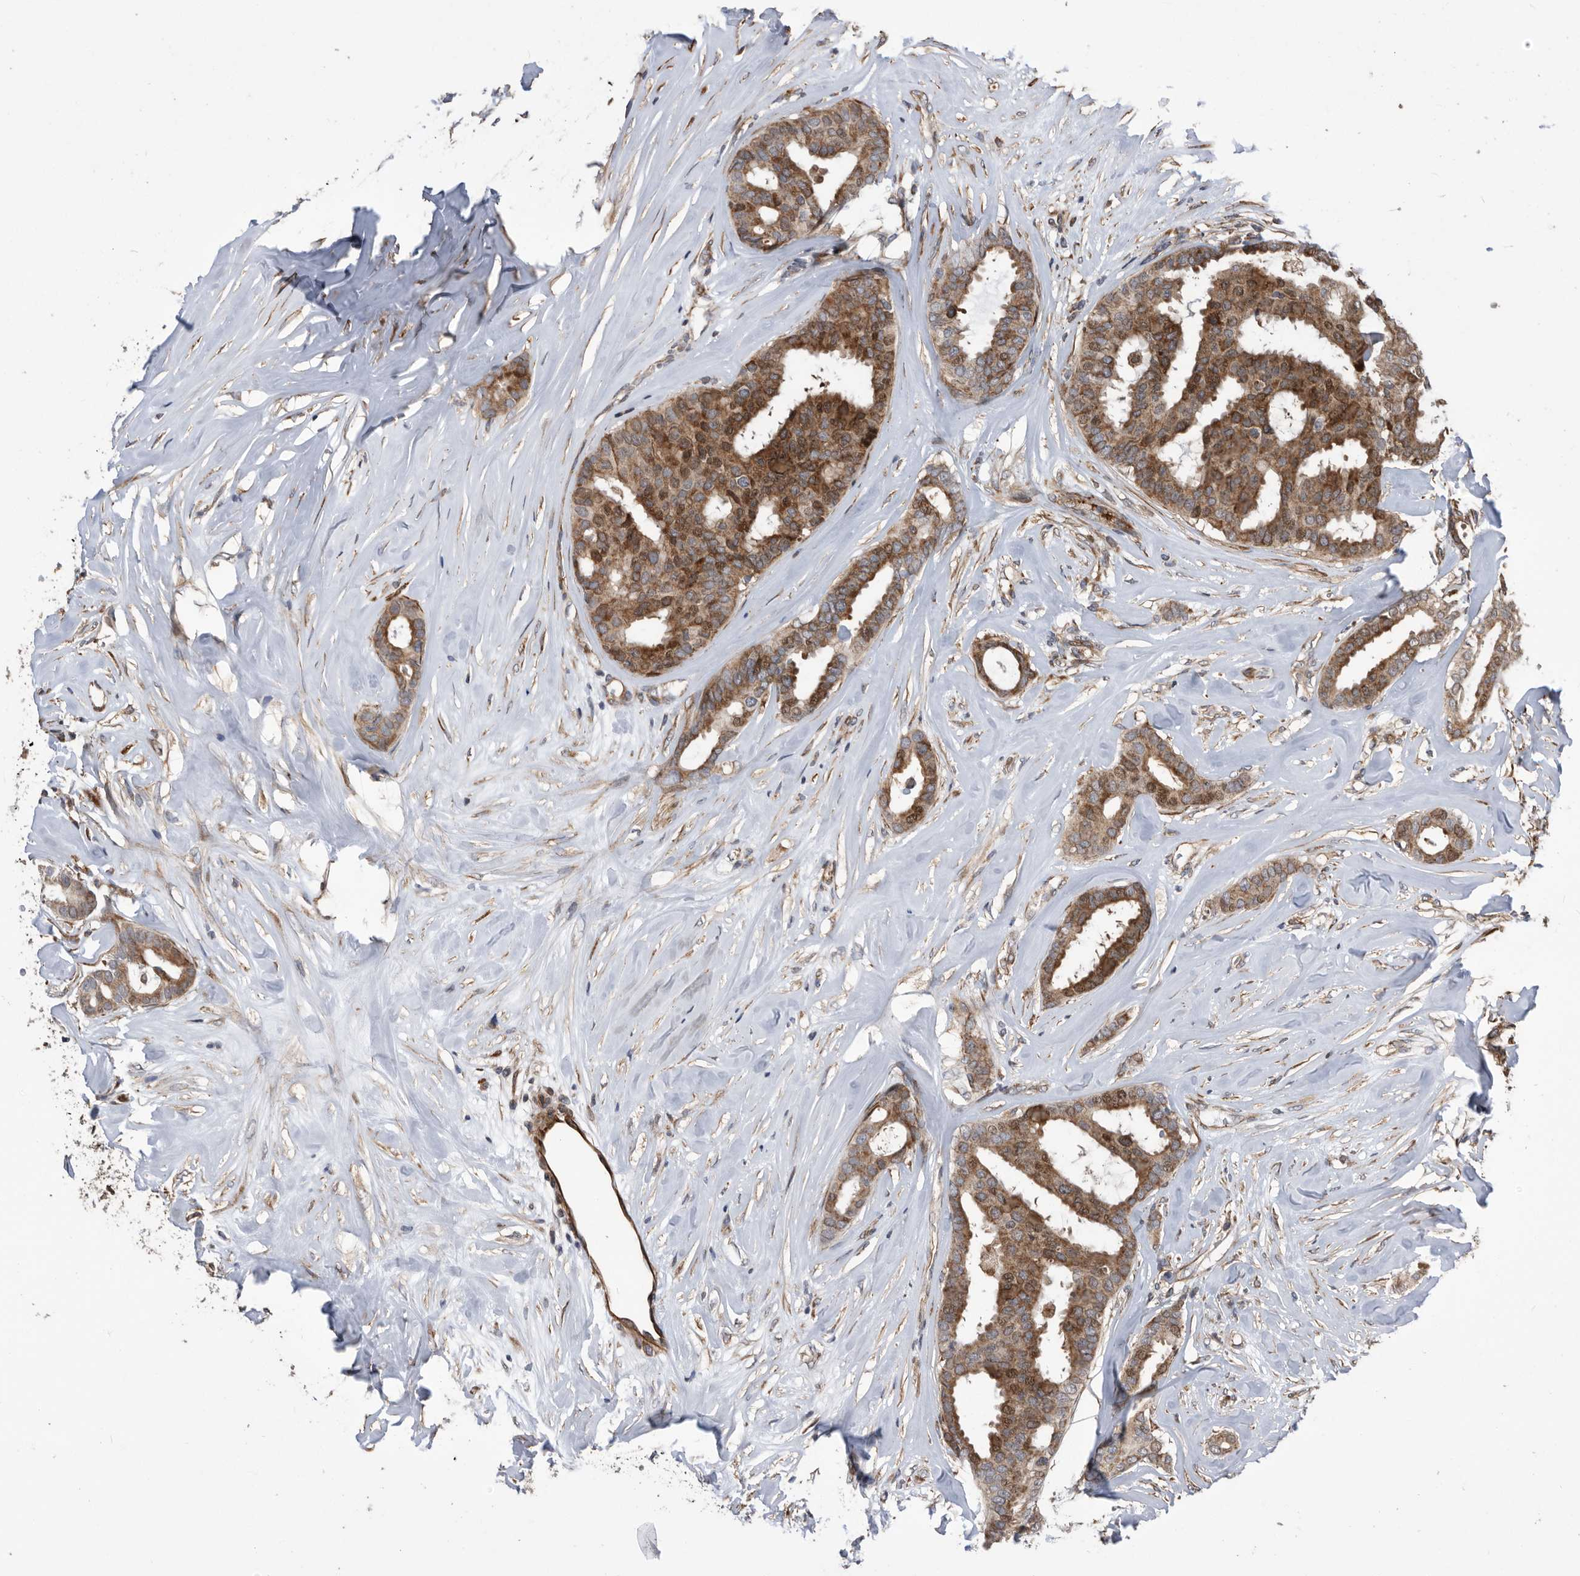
{"staining": {"intensity": "moderate", "quantity": ">75%", "location": "cytoplasmic/membranous"}, "tissue": "breast cancer", "cell_type": "Tumor cells", "image_type": "cancer", "snomed": [{"axis": "morphology", "description": "Duct carcinoma"}, {"axis": "topography", "description": "Breast"}], "caption": "Human breast infiltrating ductal carcinoma stained for a protein (brown) shows moderate cytoplasmic/membranous positive expression in approximately >75% of tumor cells.", "gene": "SERINC2", "patient": {"sex": "female", "age": 75}}